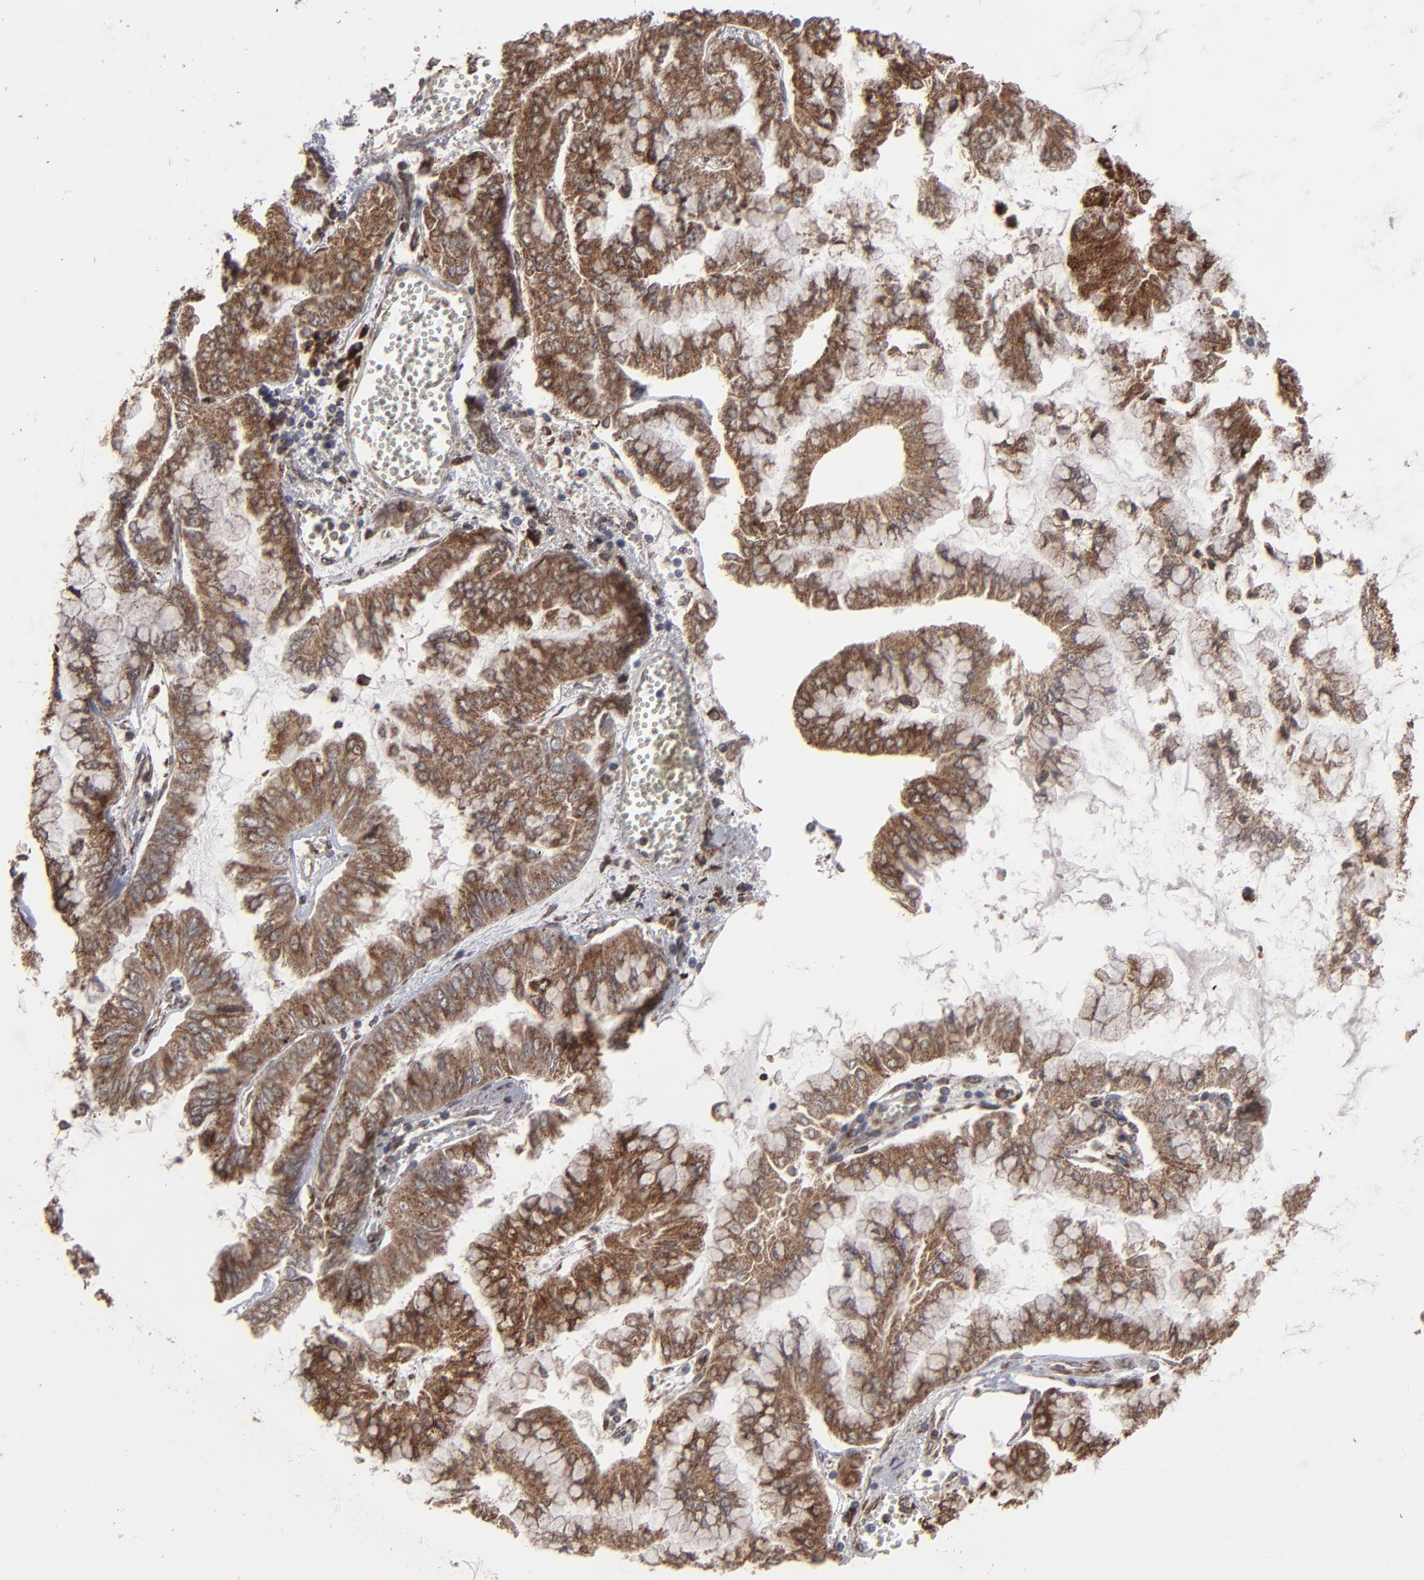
{"staining": {"intensity": "moderate", "quantity": ">75%", "location": "cytoplasmic/membranous"}, "tissue": "liver cancer", "cell_type": "Tumor cells", "image_type": "cancer", "snomed": [{"axis": "morphology", "description": "Cholangiocarcinoma"}, {"axis": "topography", "description": "Liver"}], "caption": "Immunohistochemistry micrograph of neoplastic tissue: human liver cancer (cholangiocarcinoma) stained using IHC demonstrates medium levels of moderate protein expression localized specifically in the cytoplasmic/membranous of tumor cells, appearing as a cytoplasmic/membranous brown color.", "gene": "CNIH1", "patient": {"sex": "female", "age": 79}}